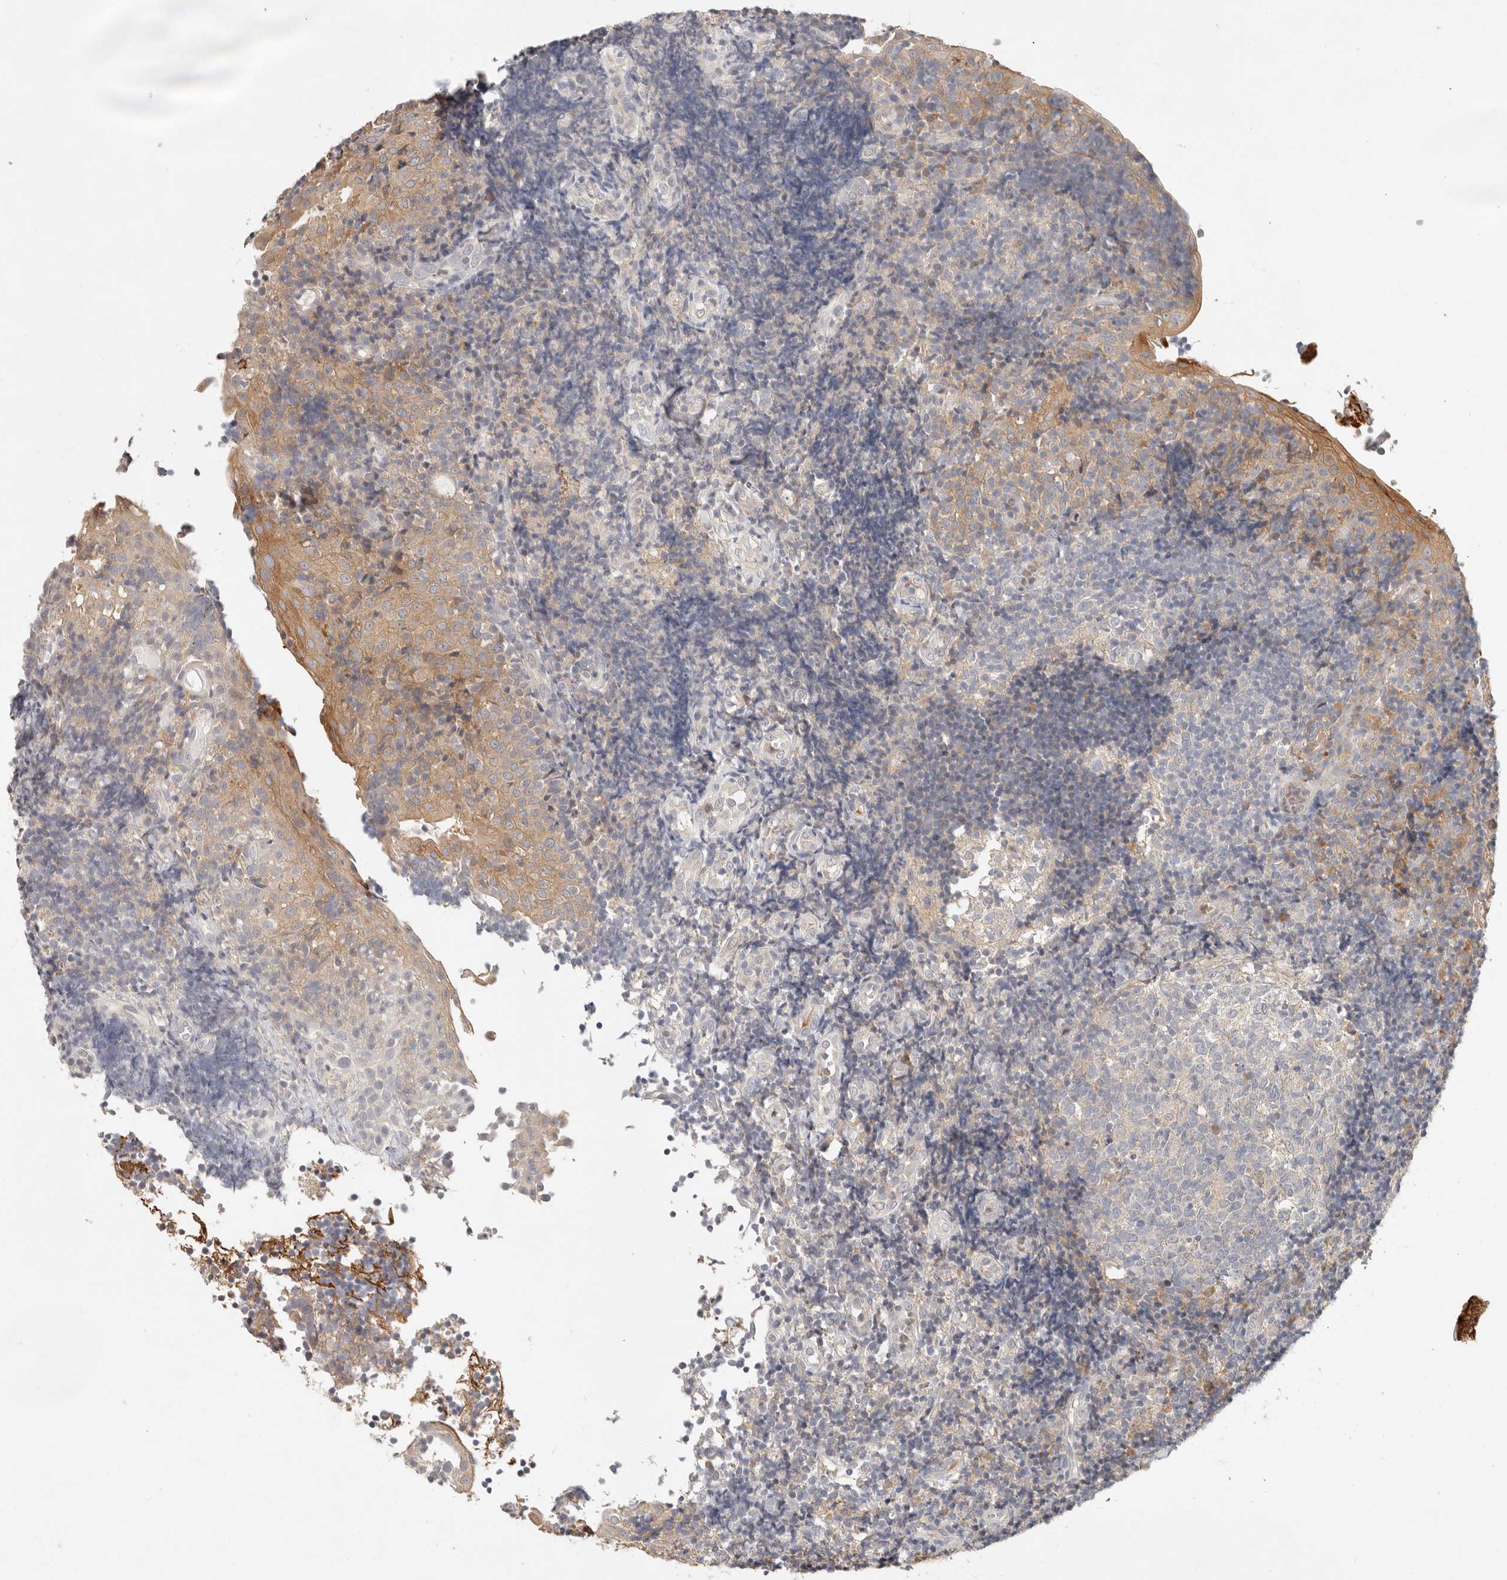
{"staining": {"intensity": "negative", "quantity": "none", "location": "none"}, "tissue": "tonsil", "cell_type": "Germinal center cells", "image_type": "normal", "snomed": [{"axis": "morphology", "description": "Normal tissue, NOS"}, {"axis": "topography", "description": "Tonsil"}], "caption": "High power microscopy micrograph of an immunohistochemistry (IHC) photomicrograph of benign tonsil, revealing no significant expression in germinal center cells.", "gene": "ARHGEF10L", "patient": {"sex": "female", "age": 40}}